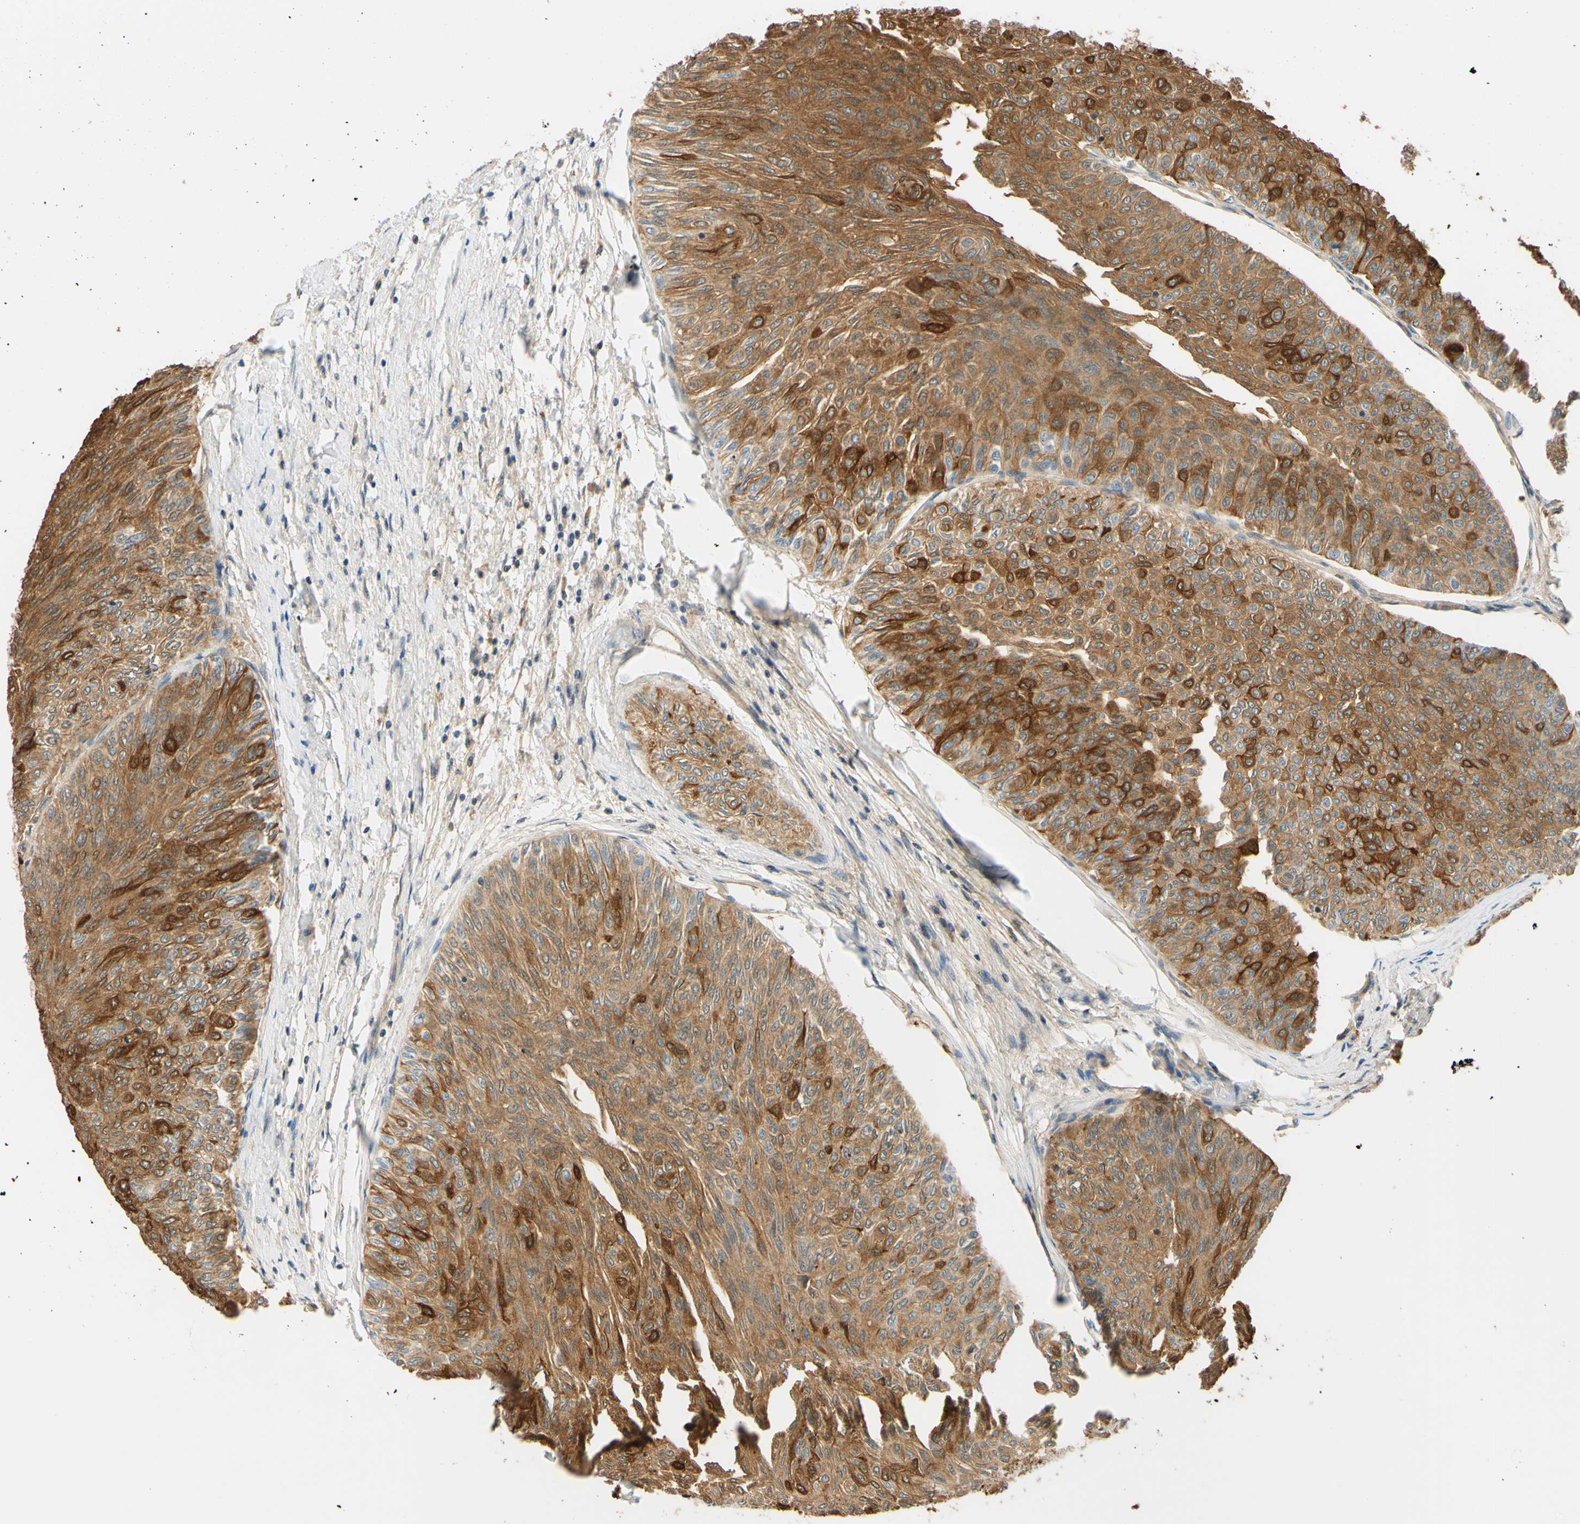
{"staining": {"intensity": "strong", "quantity": ">75%", "location": "cytoplasmic/membranous"}, "tissue": "urothelial cancer", "cell_type": "Tumor cells", "image_type": "cancer", "snomed": [{"axis": "morphology", "description": "Urothelial carcinoma, Low grade"}, {"axis": "topography", "description": "Urinary bladder"}], "caption": "Urothelial carcinoma (low-grade) tissue demonstrates strong cytoplasmic/membranous expression in approximately >75% of tumor cells", "gene": "C2CD2L", "patient": {"sex": "male", "age": 78}}